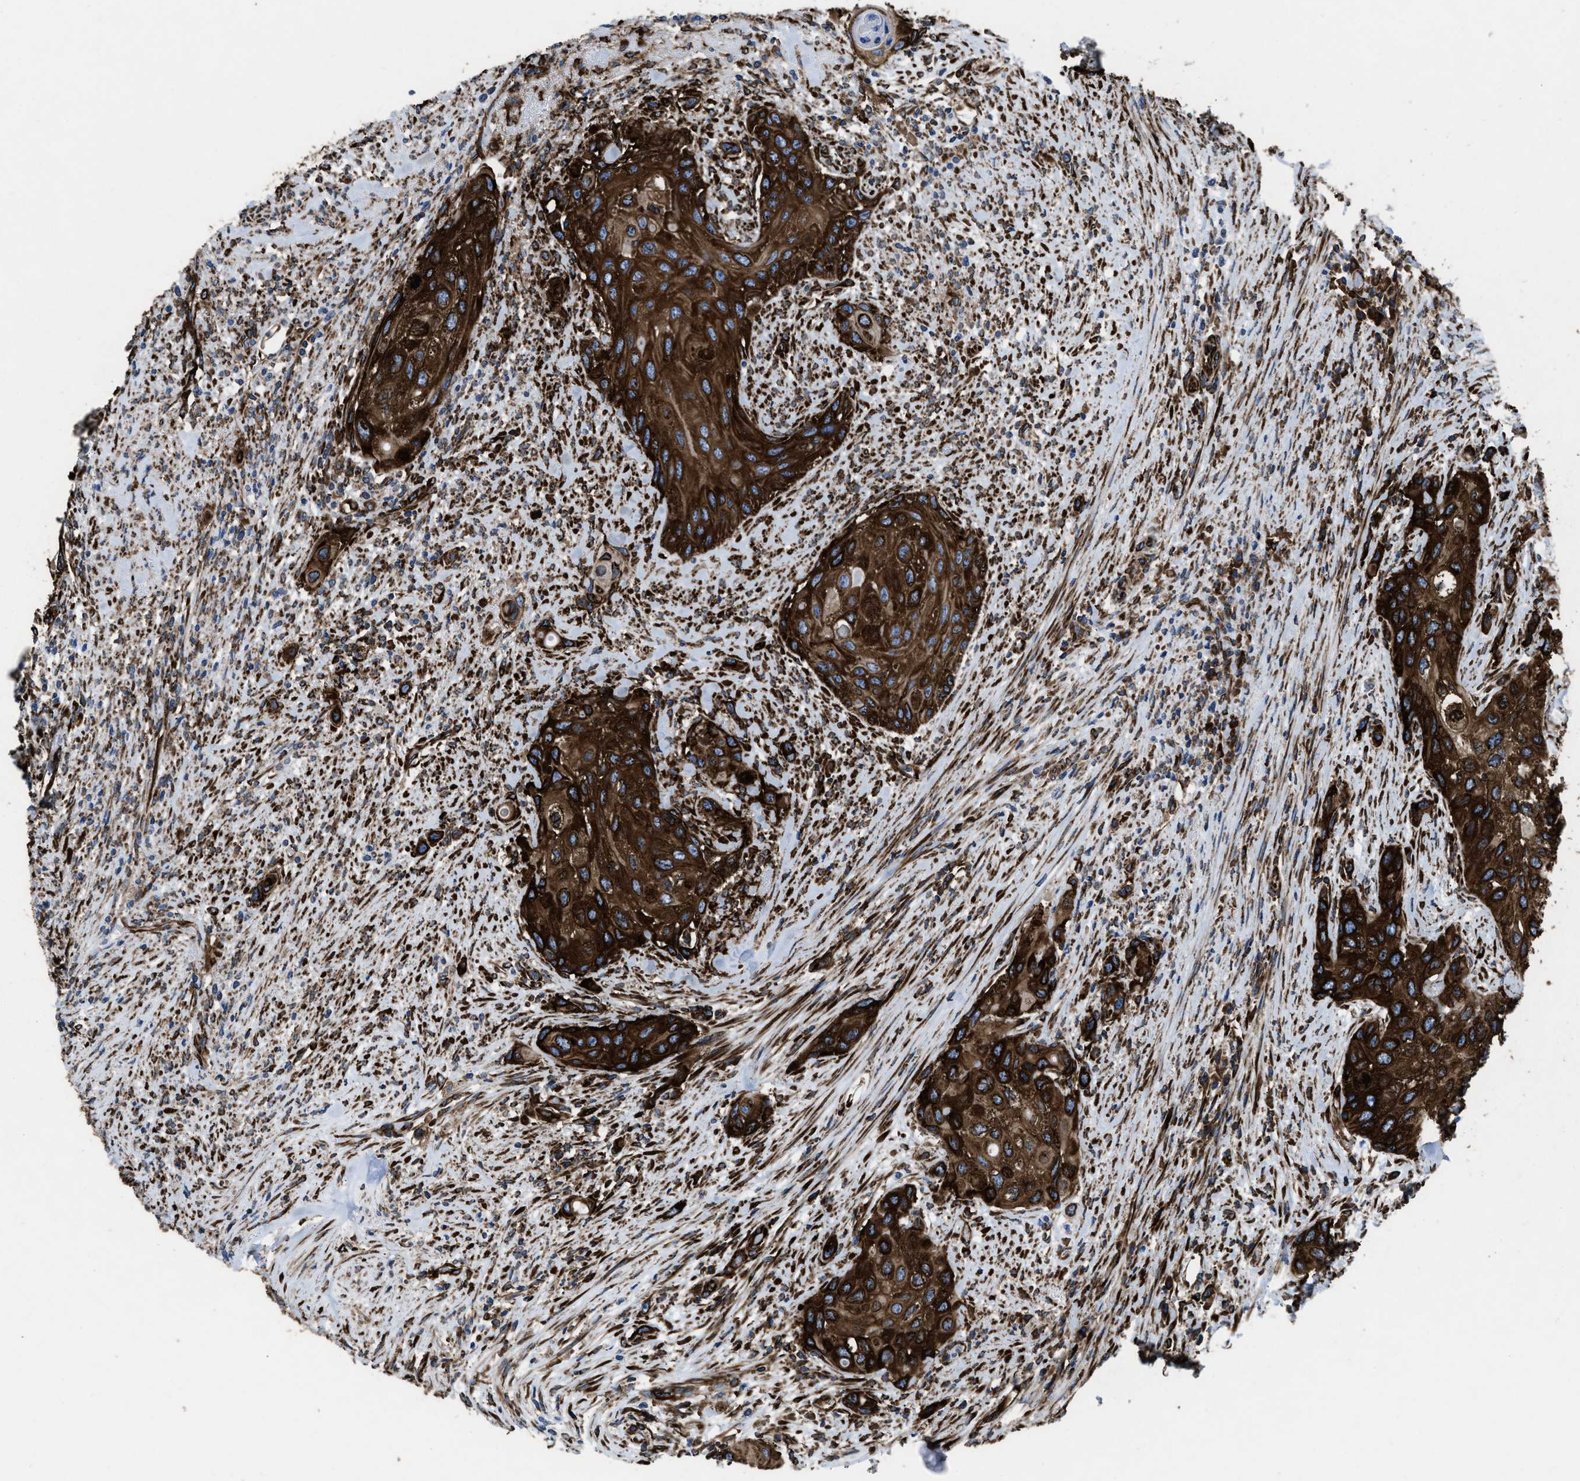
{"staining": {"intensity": "strong", "quantity": ">75%", "location": "cytoplasmic/membranous"}, "tissue": "urothelial cancer", "cell_type": "Tumor cells", "image_type": "cancer", "snomed": [{"axis": "morphology", "description": "Urothelial carcinoma, High grade"}, {"axis": "topography", "description": "Urinary bladder"}], "caption": "High-grade urothelial carcinoma tissue demonstrates strong cytoplasmic/membranous expression in about >75% of tumor cells", "gene": "CAPRIN1", "patient": {"sex": "female", "age": 56}}